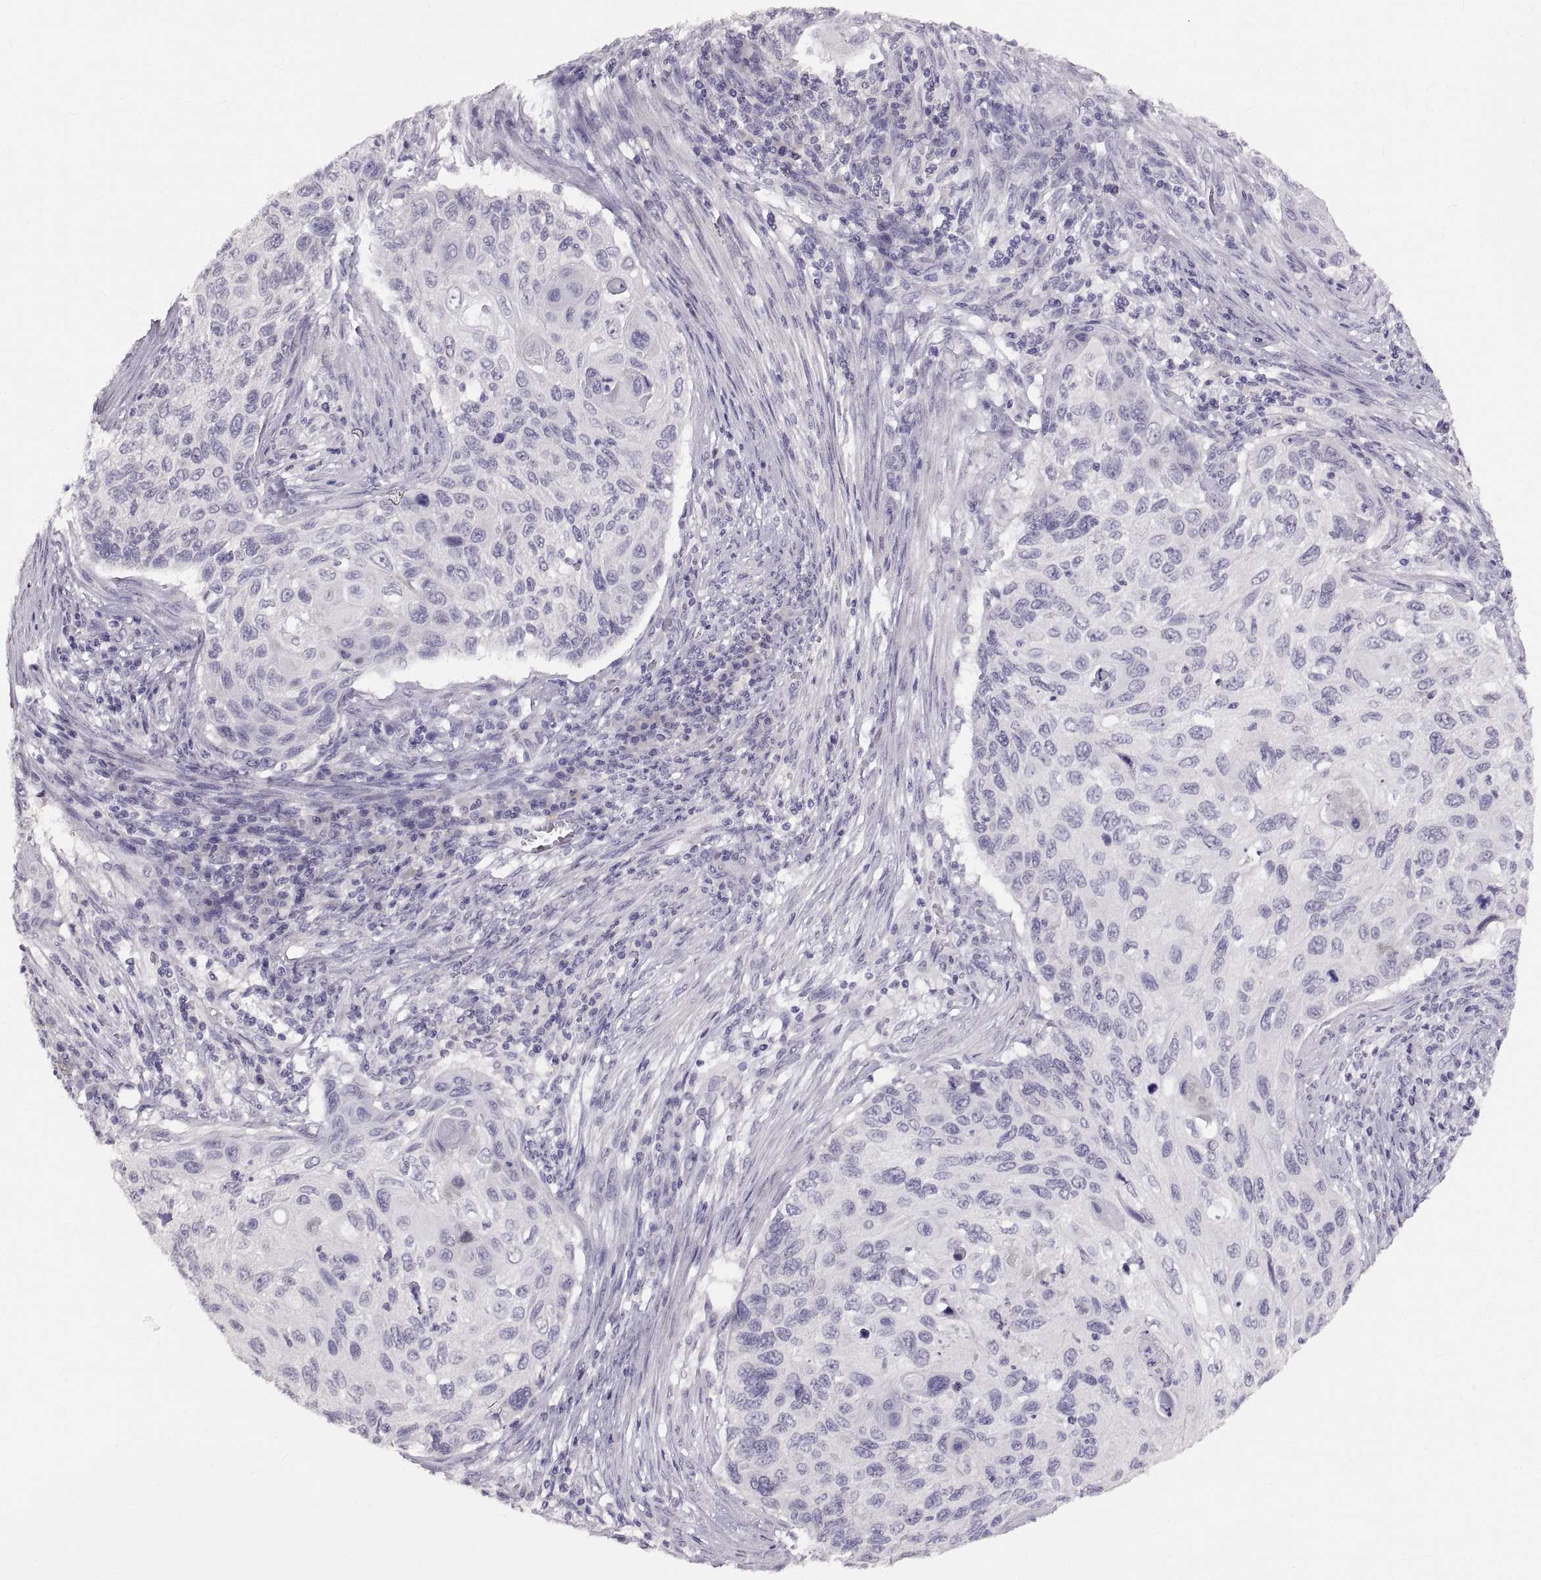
{"staining": {"intensity": "negative", "quantity": "none", "location": "none"}, "tissue": "cervical cancer", "cell_type": "Tumor cells", "image_type": "cancer", "snomed": [{"axis": "morphology", "description": "Squamous cell carcinoma, NOS"}, {"axis": "topography", "description": "Cervix"}], "caption": "A histopathology image of cervical cancer stained for a protein displays no brown staining in tumor cells. The staining was performed using DAB (3,3'-diaminobenzidine) to visualize the protein expression in brown, while the nuclei were stained in blue with hematoxylin (Magnification: 20x).", "gene": "SPACDR", "patient": {"sex": "female", "age": 70}}